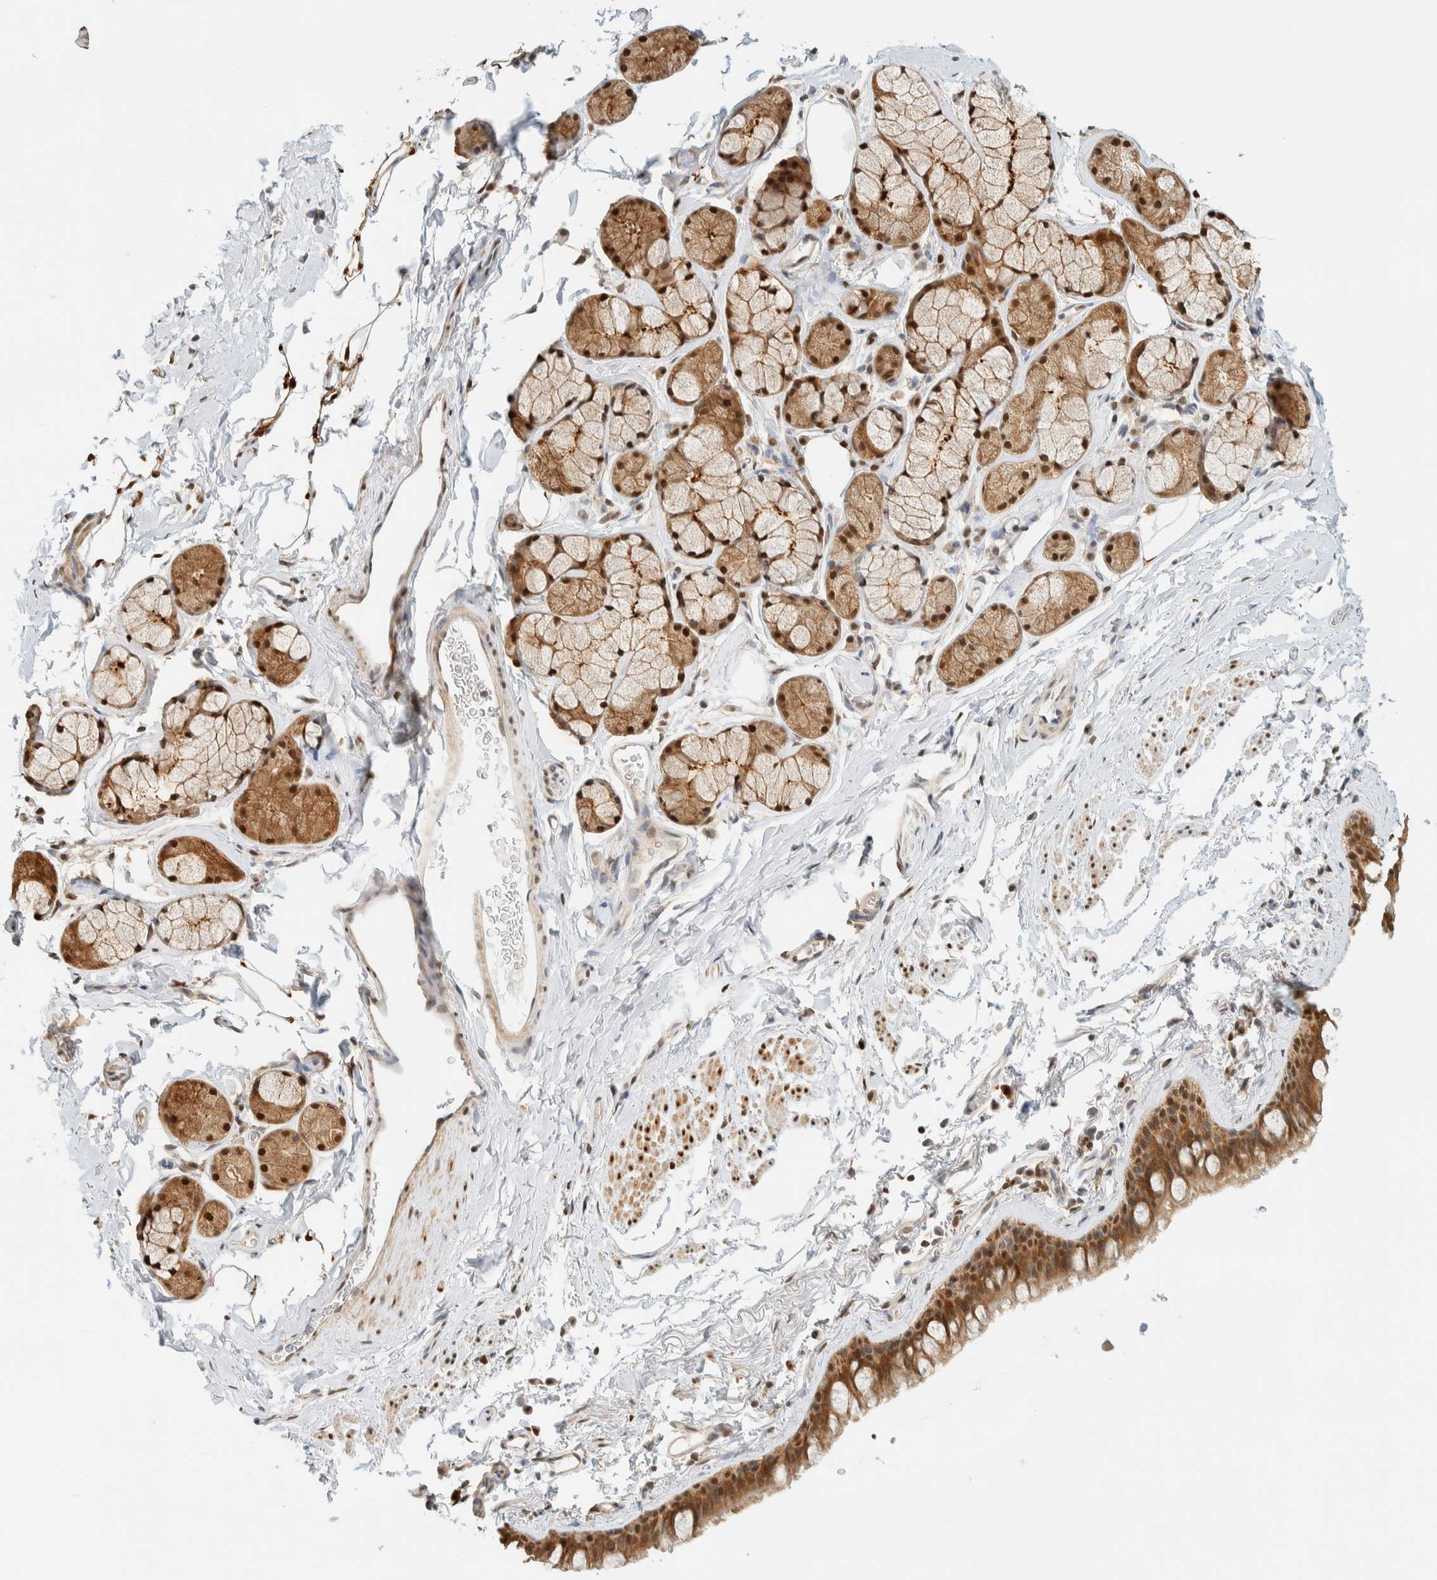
{"staining": {"intensity": "moderate", "quantity": ">75%", "location": "cytoplasmic/membranous,nuclear"}, "tissue": "bronchus", "cell_type": "Respiratory epithelial cells", "image_type": "normal", "snomed": [{"axis": "morphology", "description": "Normal tissue, NOS"}, {"axis": "topography", "description": "Cartilage tissue"}, {"axis": "topography", "description": "Bronchus"}, {"axis": "topography", "description": "Lung"}], "caption": "Immunohistochemistry (IHC) (DAB (3,3'-diaminobenzidine)) staining of unremarkable human bronchus reveals moderate cytoplasmic/membranous,nuclear protein positivity in about >75% of respiratory epithelial cells.", "gene": "ZBTB37", "patient": {"sex": "male", "age": 64}}